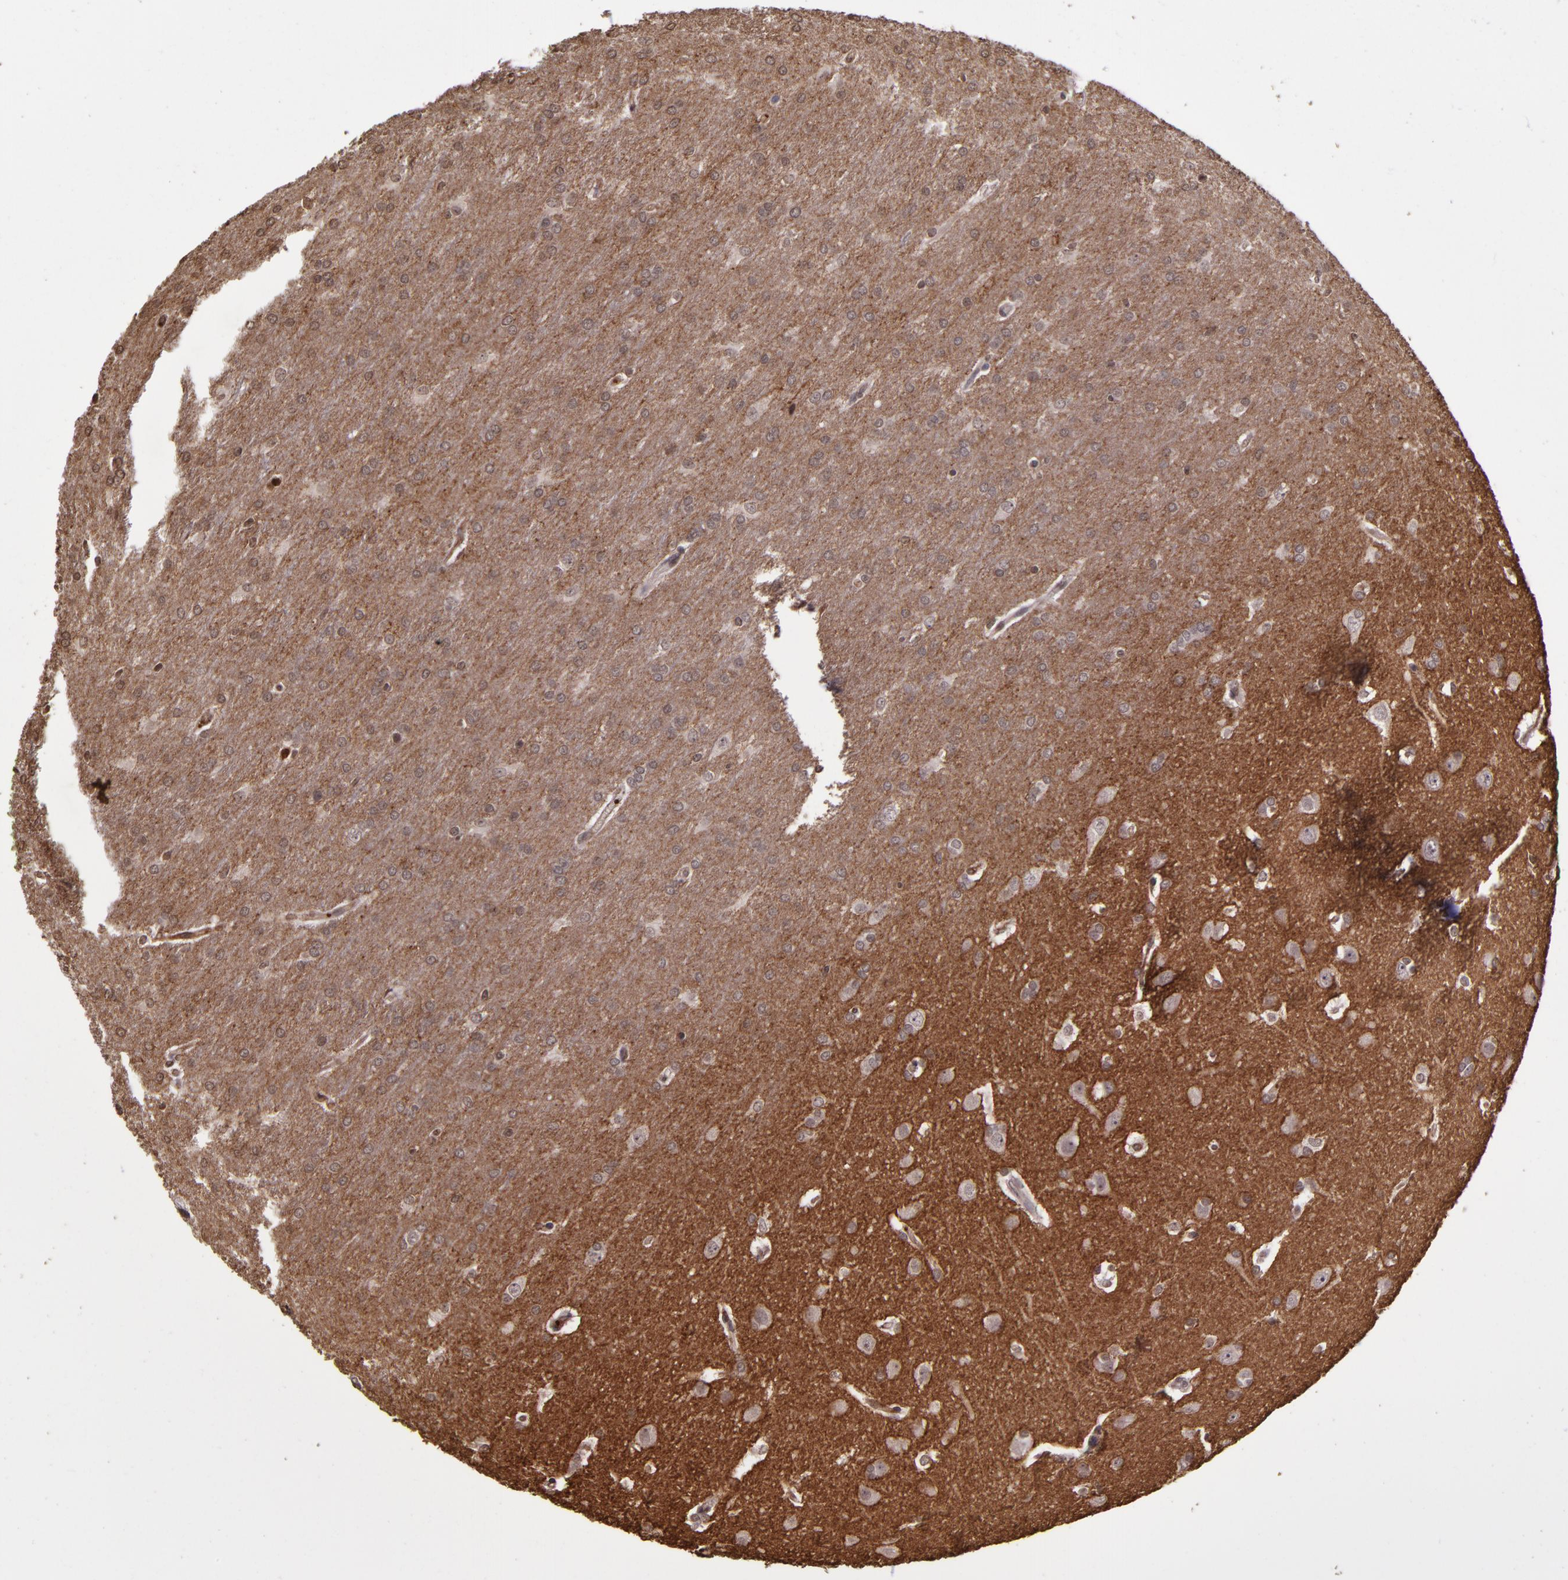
{"staining": {"intensity": "weak", "quantity": "25%-75%", "location": "cytoplasmic/membranous"}, "tissue": "glioma", "cell_type": "Tumor cells", "image_type": "cancer", "snomed": [{"axis": "morphology", "description": "Glioma, malignant, Low grade"}, {"axis": "topography", "description": "Brain"}], "caption": "A high-resolution histopathology image shows IHC staining of malignant glioma (low-grade), which shows weak cytoplasmic/membranous expression in about 25%-75% of tumor cells. The staining was performed using DAB (3,3'-diaminobenzidine) to visualize the protein expression in brown, while the nuclei were stained in blue with hematoxylin (Magnification: 20x).", "gene": "SLC2A3", "patient": {"sex": "female", "age": 32}}